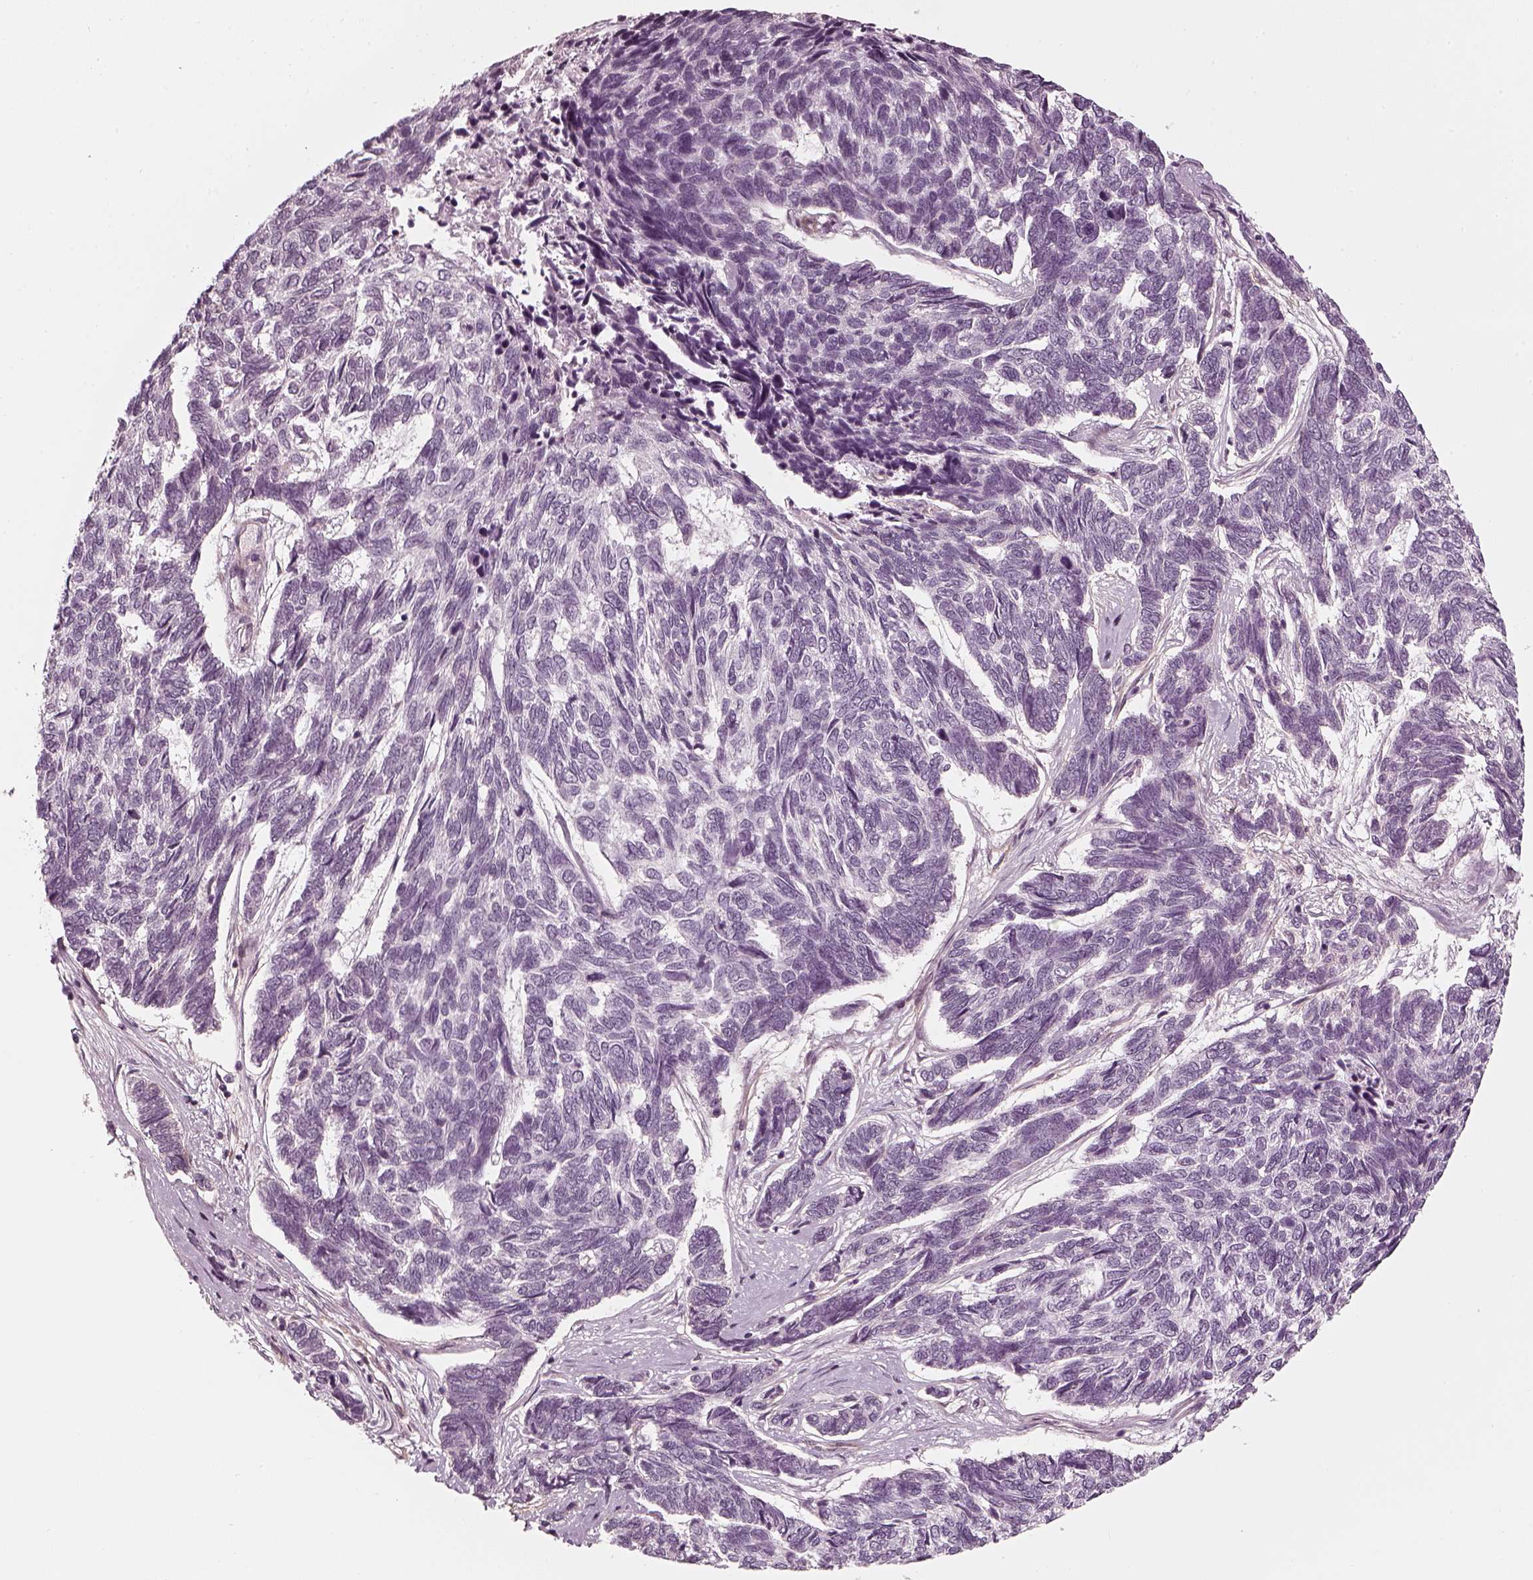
{"staining": {"intensity": "negative", "quantity": "none", "location": "none"}, "tissue": "skin cancer", "cell_type": "Tumor cells", "image_type": "cancer", "snomed": [{"axis": "morphology", "description": "Basal cell carcinoma"}, {"axis": "topography", "description": "Skin"}], "caption": "This histopathology image is of skin cancer (basal cell carcinoma) stained with IHC to label a protein in brown with the nuclei are counter-stained blue. There is no staining in tumor cells.", "gene": "LAMB2", "patient": {"sex": "female", "age": 65}}